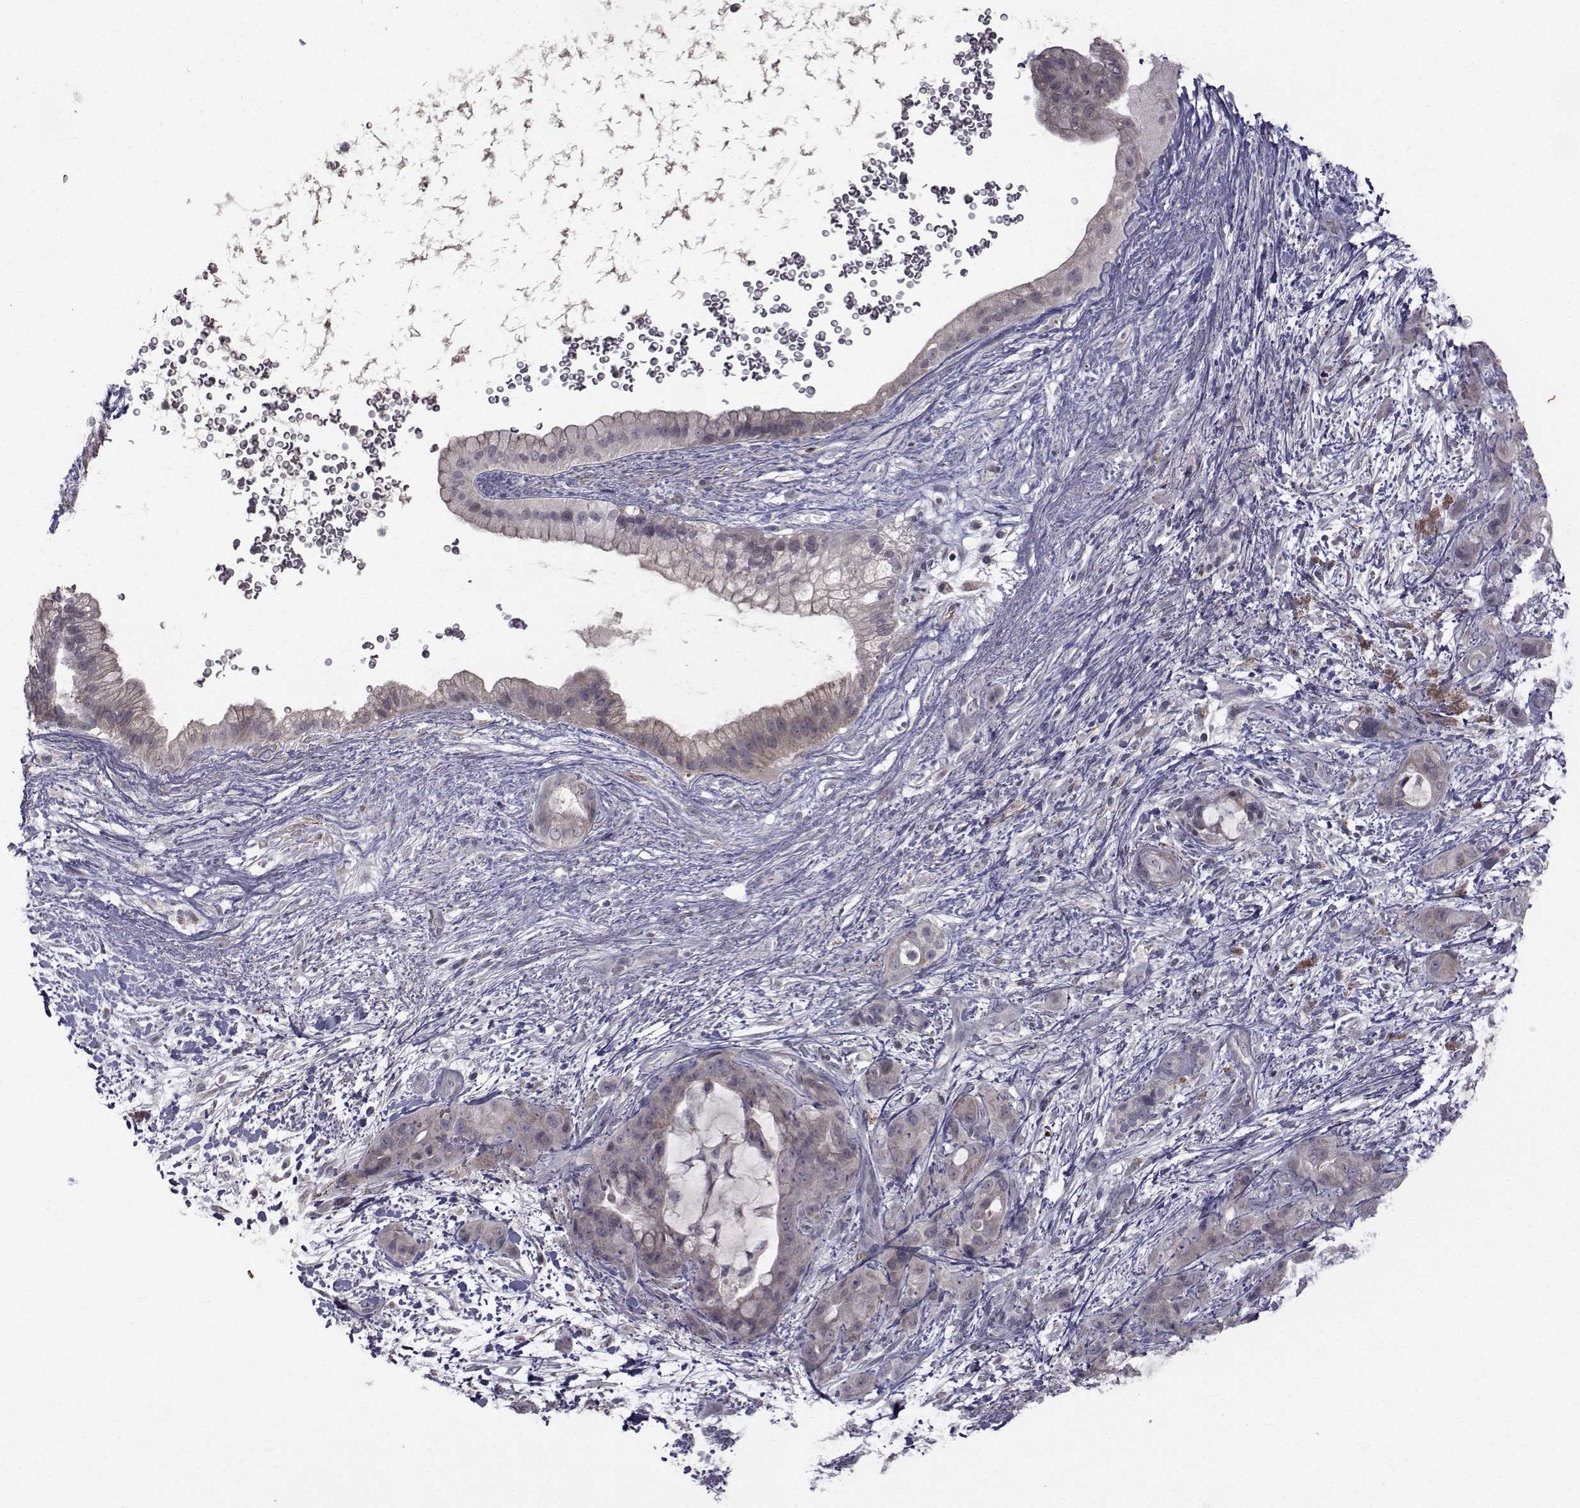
{"staining": {"intensity": "weak", "quantity": "25%-75%", "location": "cytoplasmic/membranous"}, "tissue": "pancreatic cancer", "cell_type": "Tumor cells", "image_type": "cancer", "snomed": [{"axis": "morphology", "description": "Adenocarcinoma, NOS"}, {"axis": "topography", "description": "Pancreas"}], "caption": "Brown immunohistochemical staining in pancreatic cancer (adenocarcinoma) shows weak cytoplasmic/membranous positivity in about 25%-75% of tumor cells. (IHC, brightfield microscopy, high magnification).", "gene": "FDXR", "patient": {"sex": "male", "age": 71}}